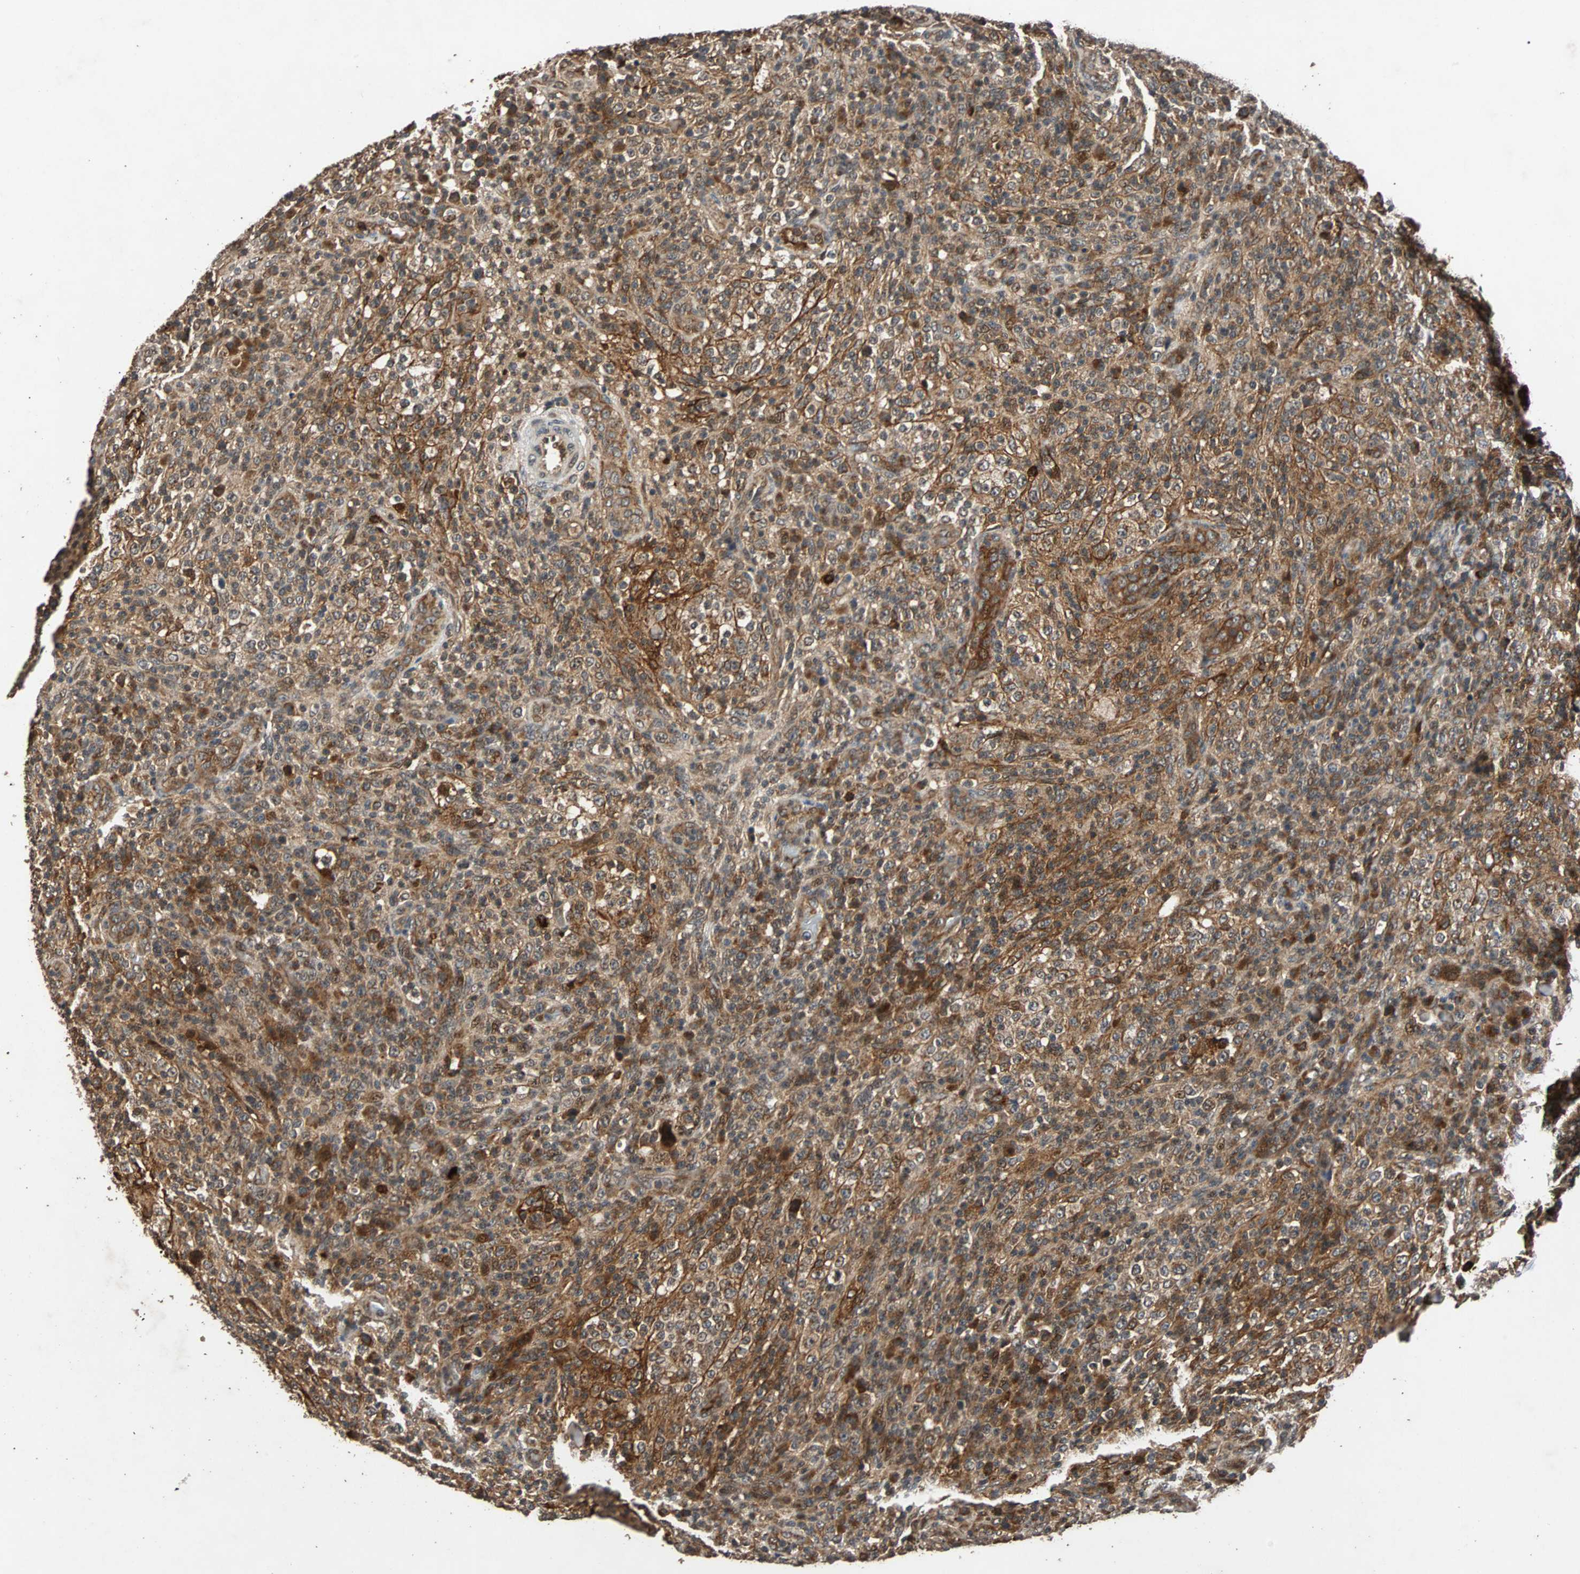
{"staining": {"intensity": "strong", "quantity": ">75%", "location": "cytoplasmic/membranous"}, "tissue": "lymphoma", "cell_type": "Tumor cells", "image_type": "cancer", "snomed": [{"axis": "morphology", "description": "Malignant lymphoma, non-Hodgkin's type, High grade"}, {"axis": "topography", "description": "Lymph node"}], "caption": "The histopathology image exhibits staining of lymphoma, revealing strong cytoplasmic/membranous protein positivity (brown color) within tumor cells.", "gene": "USP31", "patient": {"sex": "female", "age": 76}}